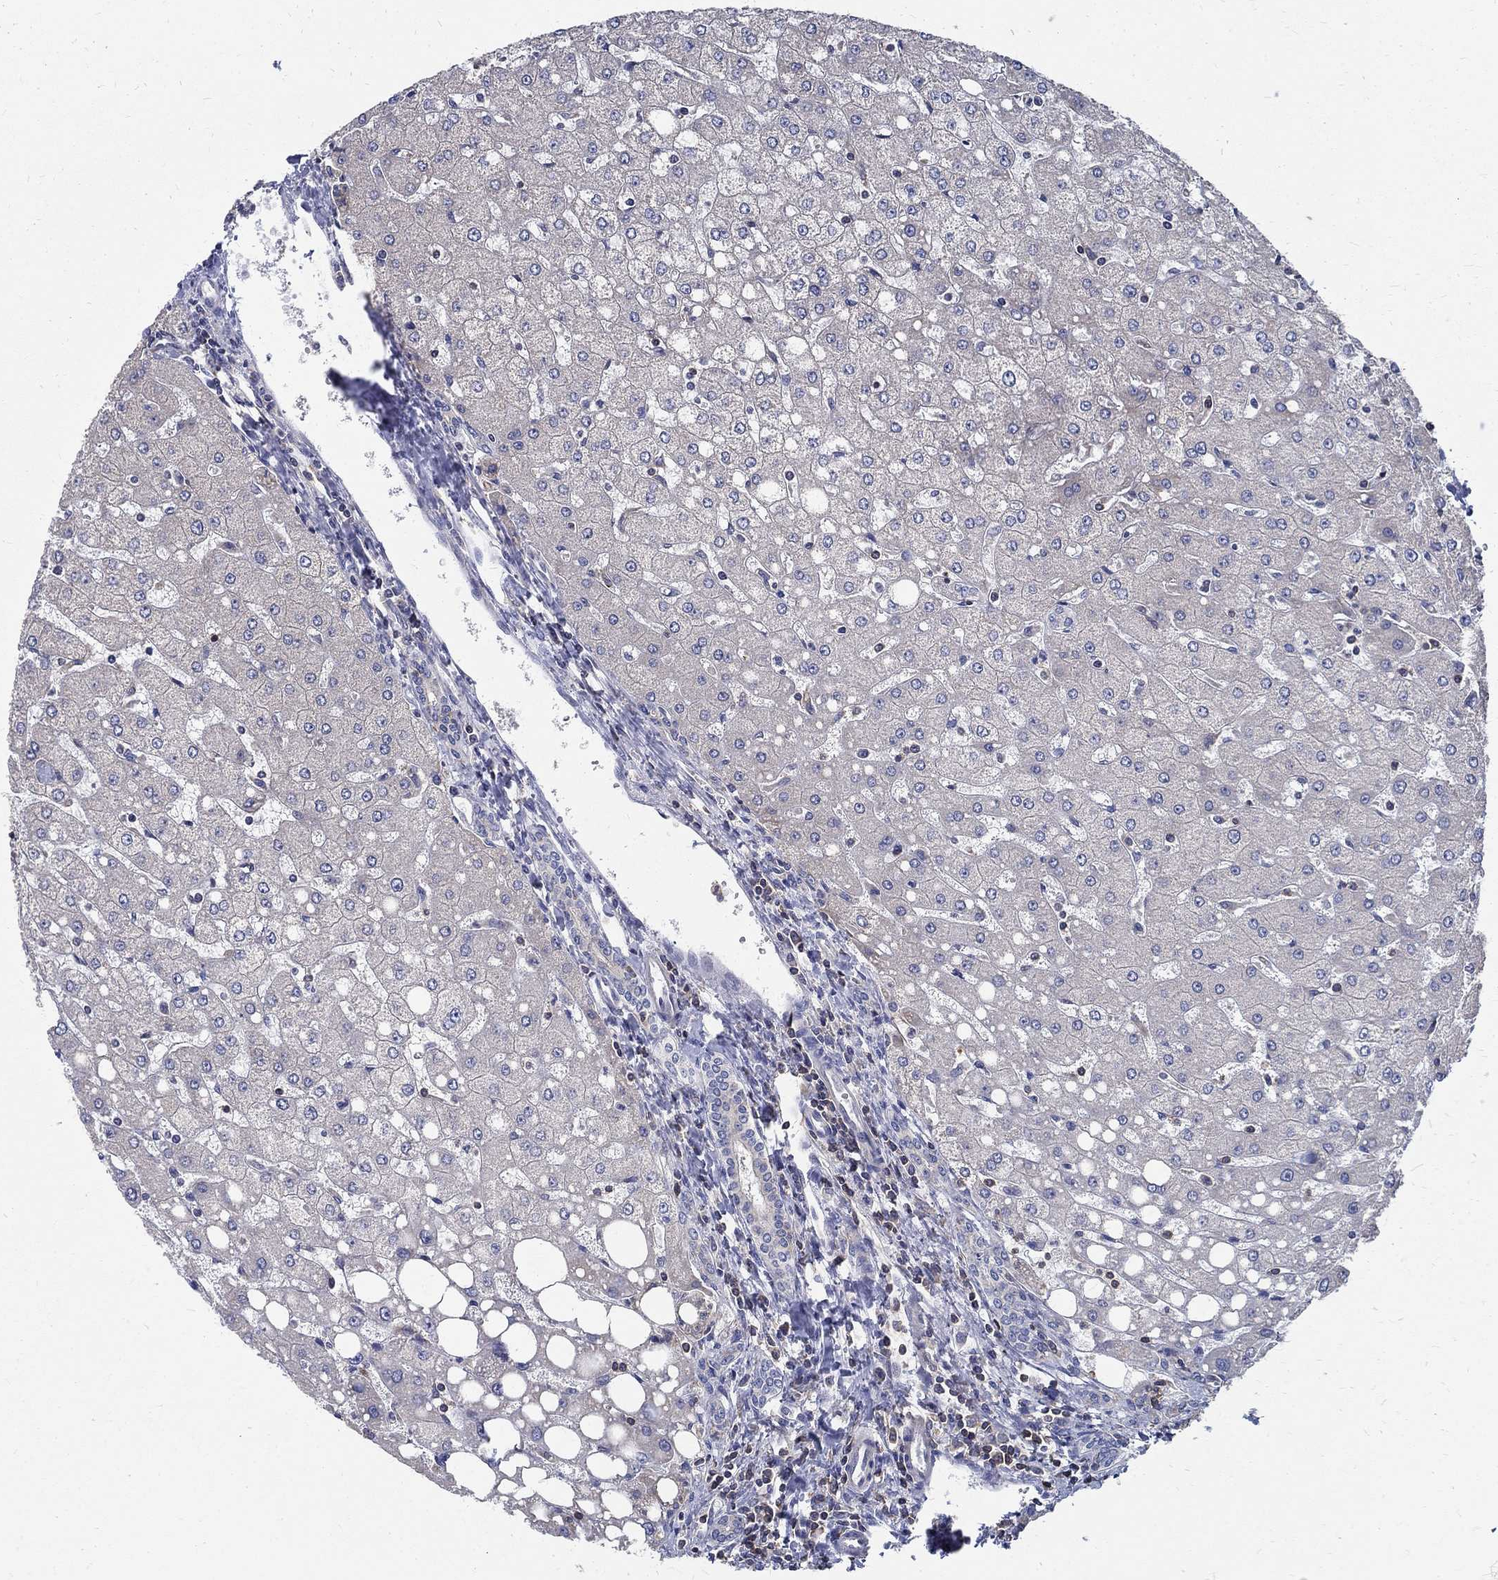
{"staining": {"intensity": "negative", "quantity": "none", "location": "none"}, "tissue": "liver", "cell_type": "Cholangiocytes", "image_type": "normal", "snomed": [{"axis": "morphology", "description": "Normal tissue, NOS"}, {"axis": "topography", "description": "Liver"}], "caption": "Cholangiocytes are negative for brown protein staining in benign liver. (DAB immunohistochemistry (IHC) with hematoxylin counter stain).", "gene": "AGAP2", "patient": {"sex": "female", "age": 53}}